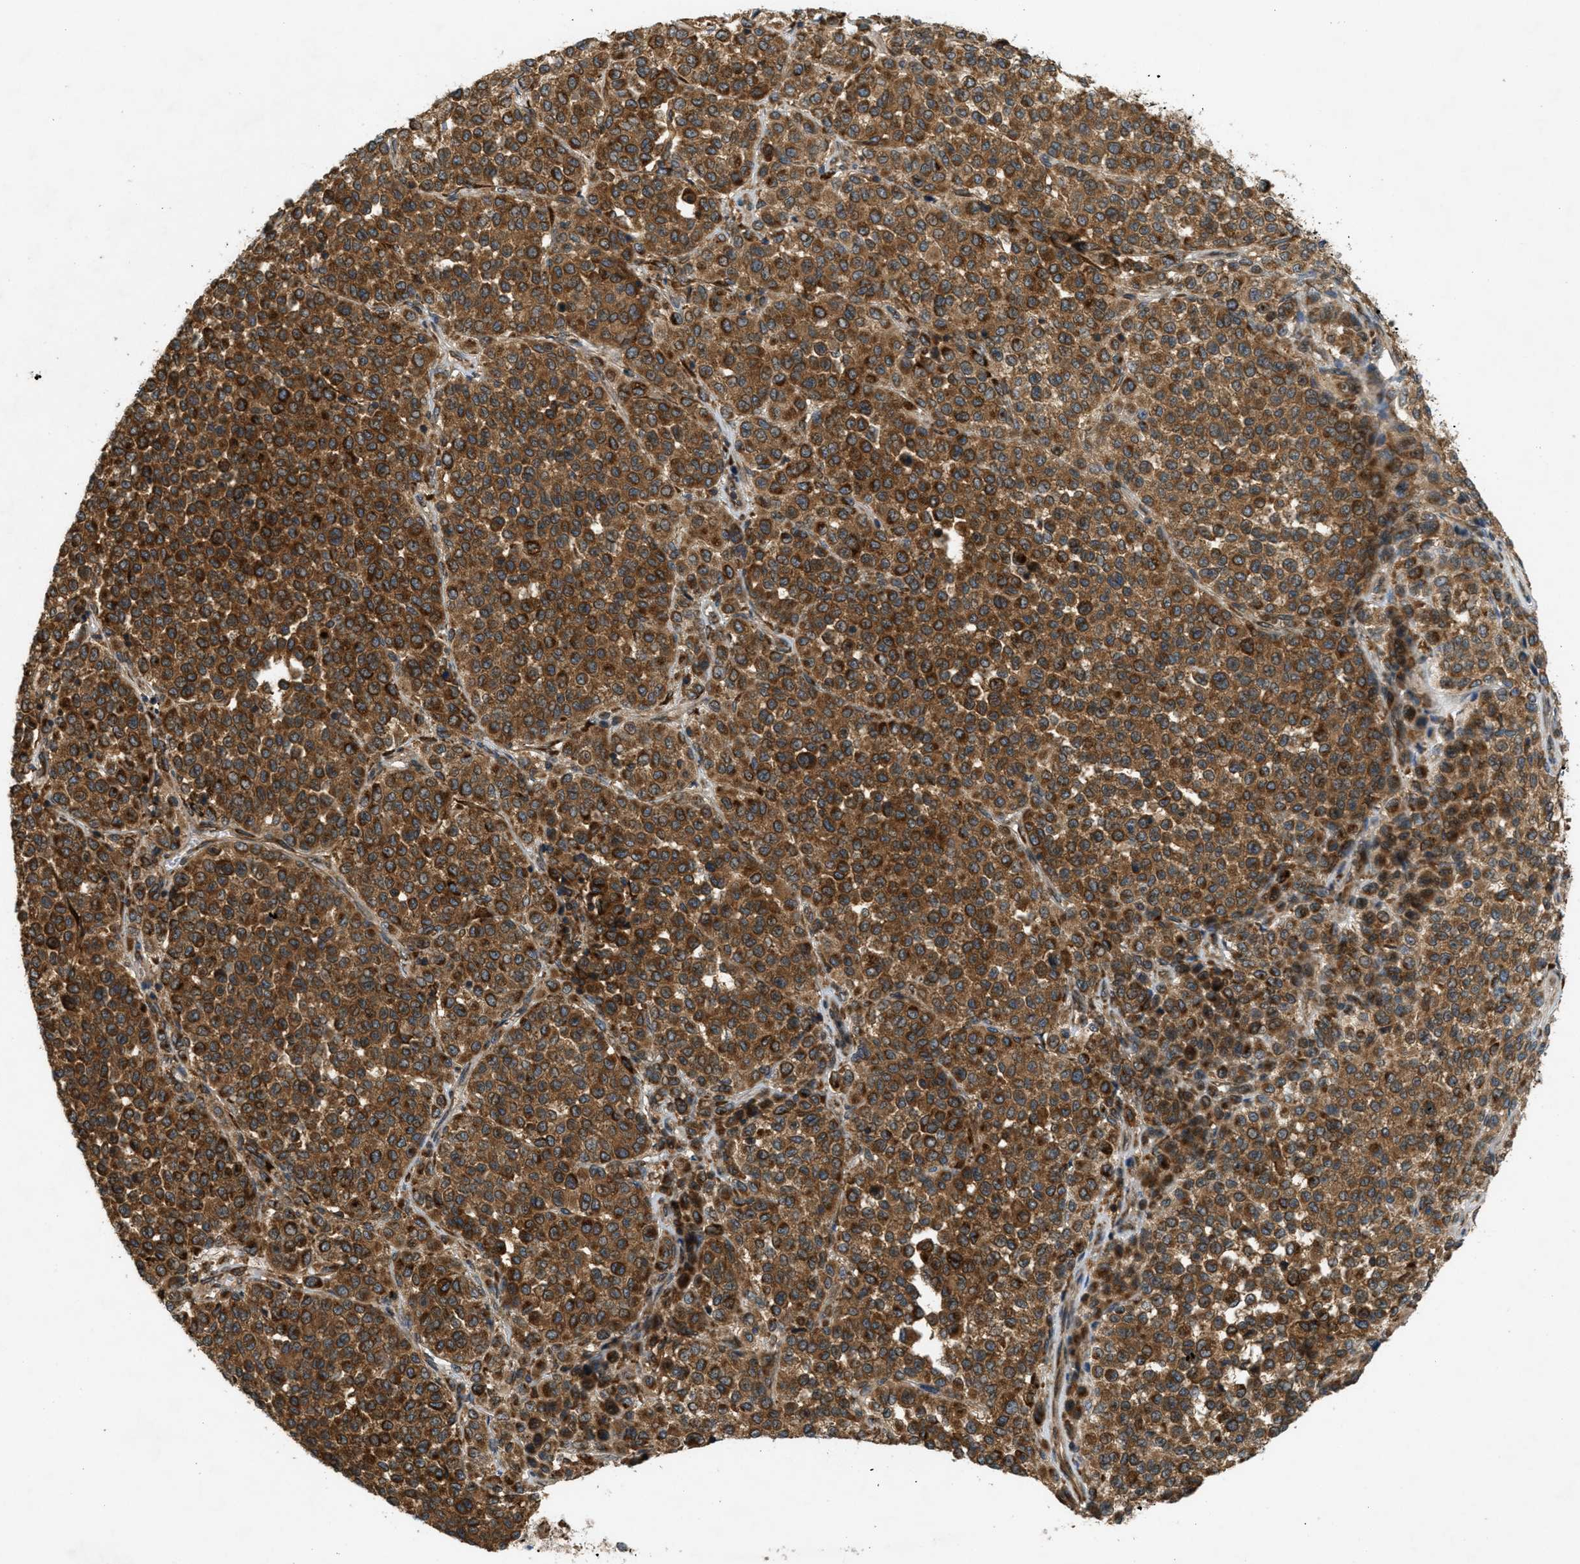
{"staining": {"intensity": "strong", "quantity": ">75%", "location": "cytoplasmic/membranous"}, "tissue": "melanoma", "cell_type": "Tumor cells", "image_type": "cancer", "snomed": [{"axis": "morphology", "description": "Malignant melanoma, Metastatic site"}, {"axis": "topography", "description": "Pancreas"}], "caption": "This image demonstrates IHC staining of malignant melanoma (metastatic site), with high strong cytoplasmic/membranous staining in about >75% of tumor cells.", "gene": "PCDH18", "patient": {"sex": "female", "age": 30}}